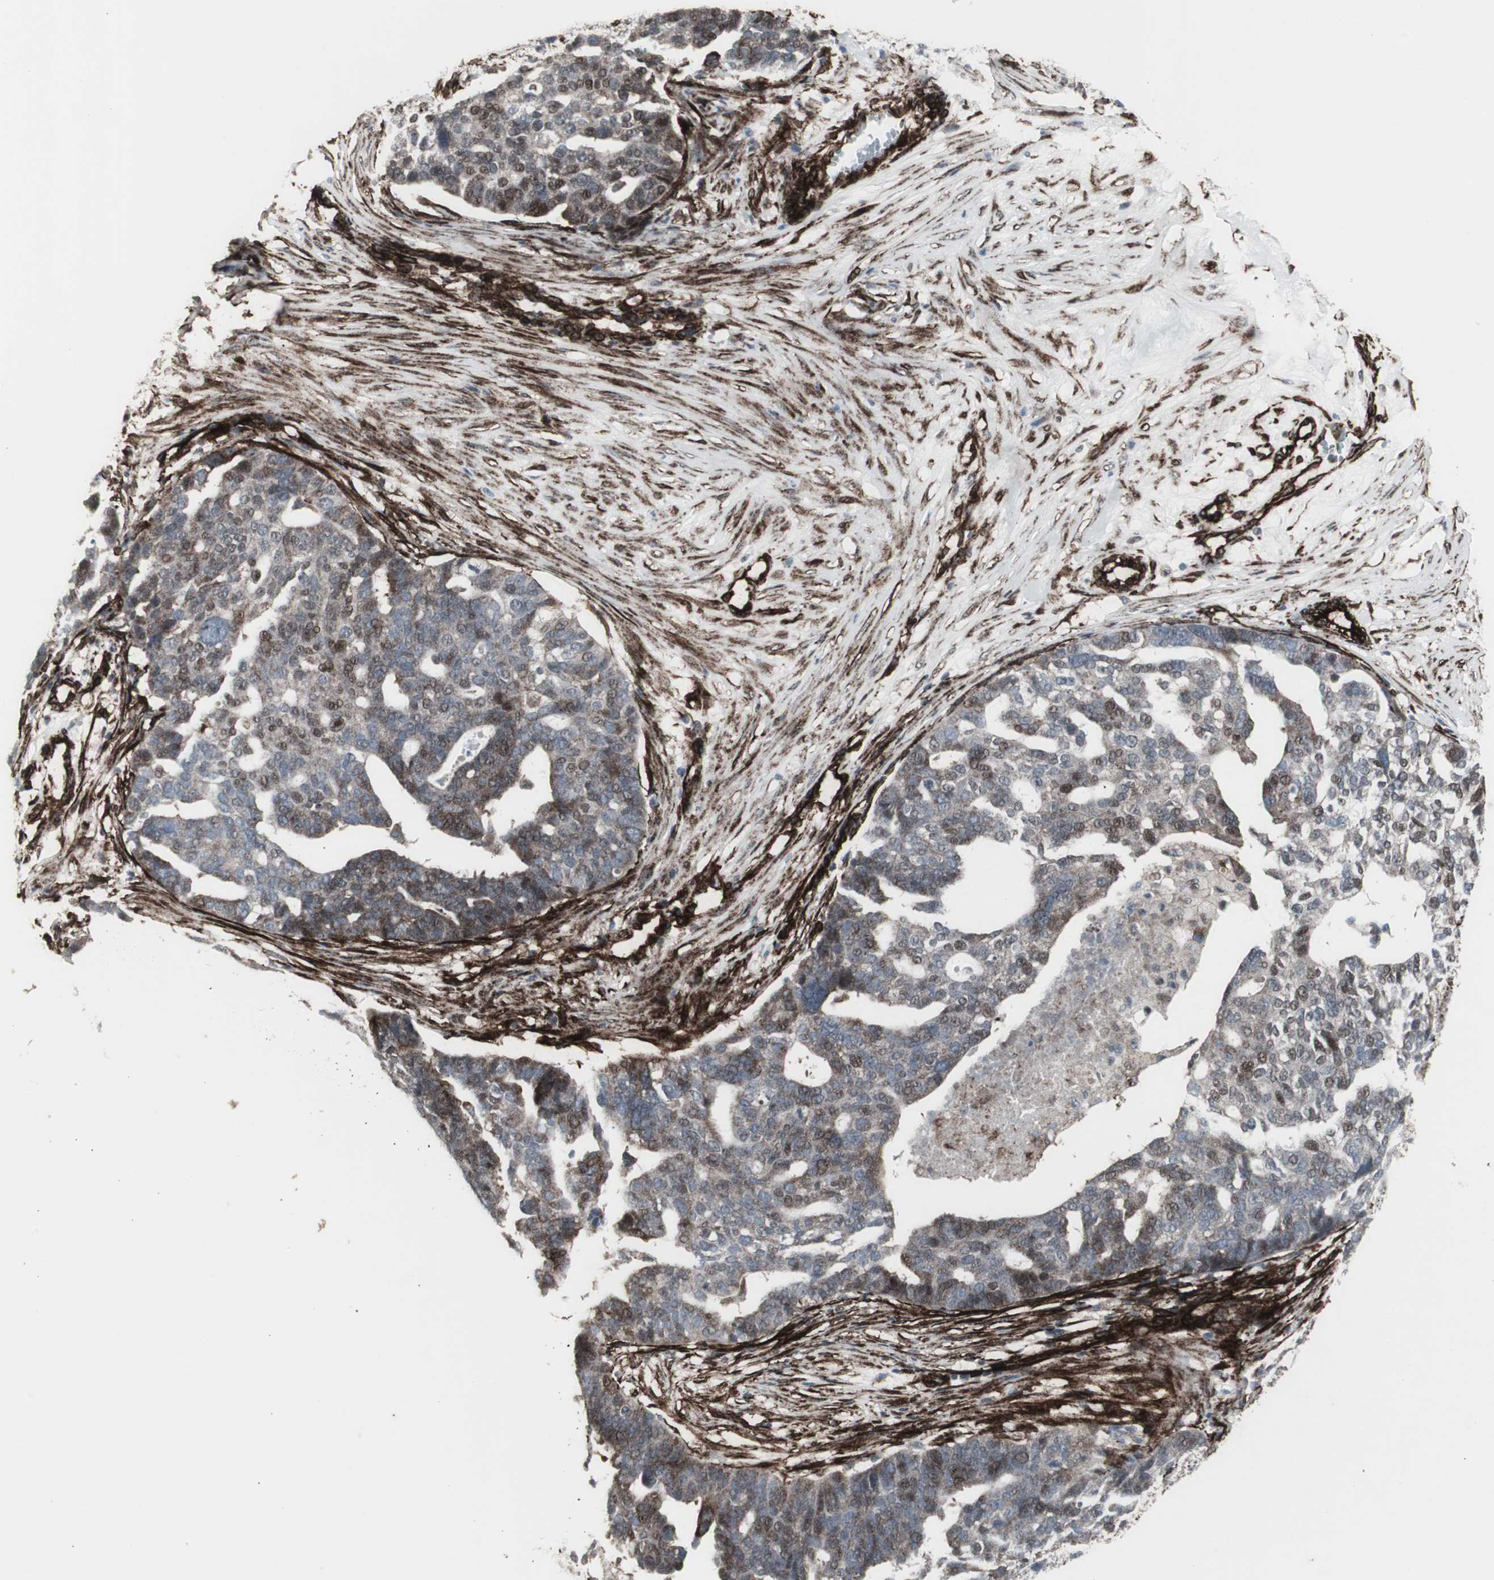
{"staining": {"intensity": "moderate", "quantity": "25%-75%", "location": "cytoplasmic/membranous,nuclear"}, "tissue": "ovarian cancer", "cell_type": "Tumor cells", "image_type": "cancer", "snomed": [{"axis": "morphology", "description": "Cystadenocarcinoma, serous, NOS"}, {"axis": "topography", "description": "Ovary"}], "caption": "Protein expression analysis of ovarian cancer exhibits moderate cytoplasmic/membranous and nuclear staining in about 25%-75% of tumor cells. The protein is stained brown, and the nuclei are stained in blue (DAB (3,3'-diaminobenzidine) IHC with brightfield microscopy, high magnification).", "gene": "PDGFA", "patient": {"sex": "female", "age": 59}}